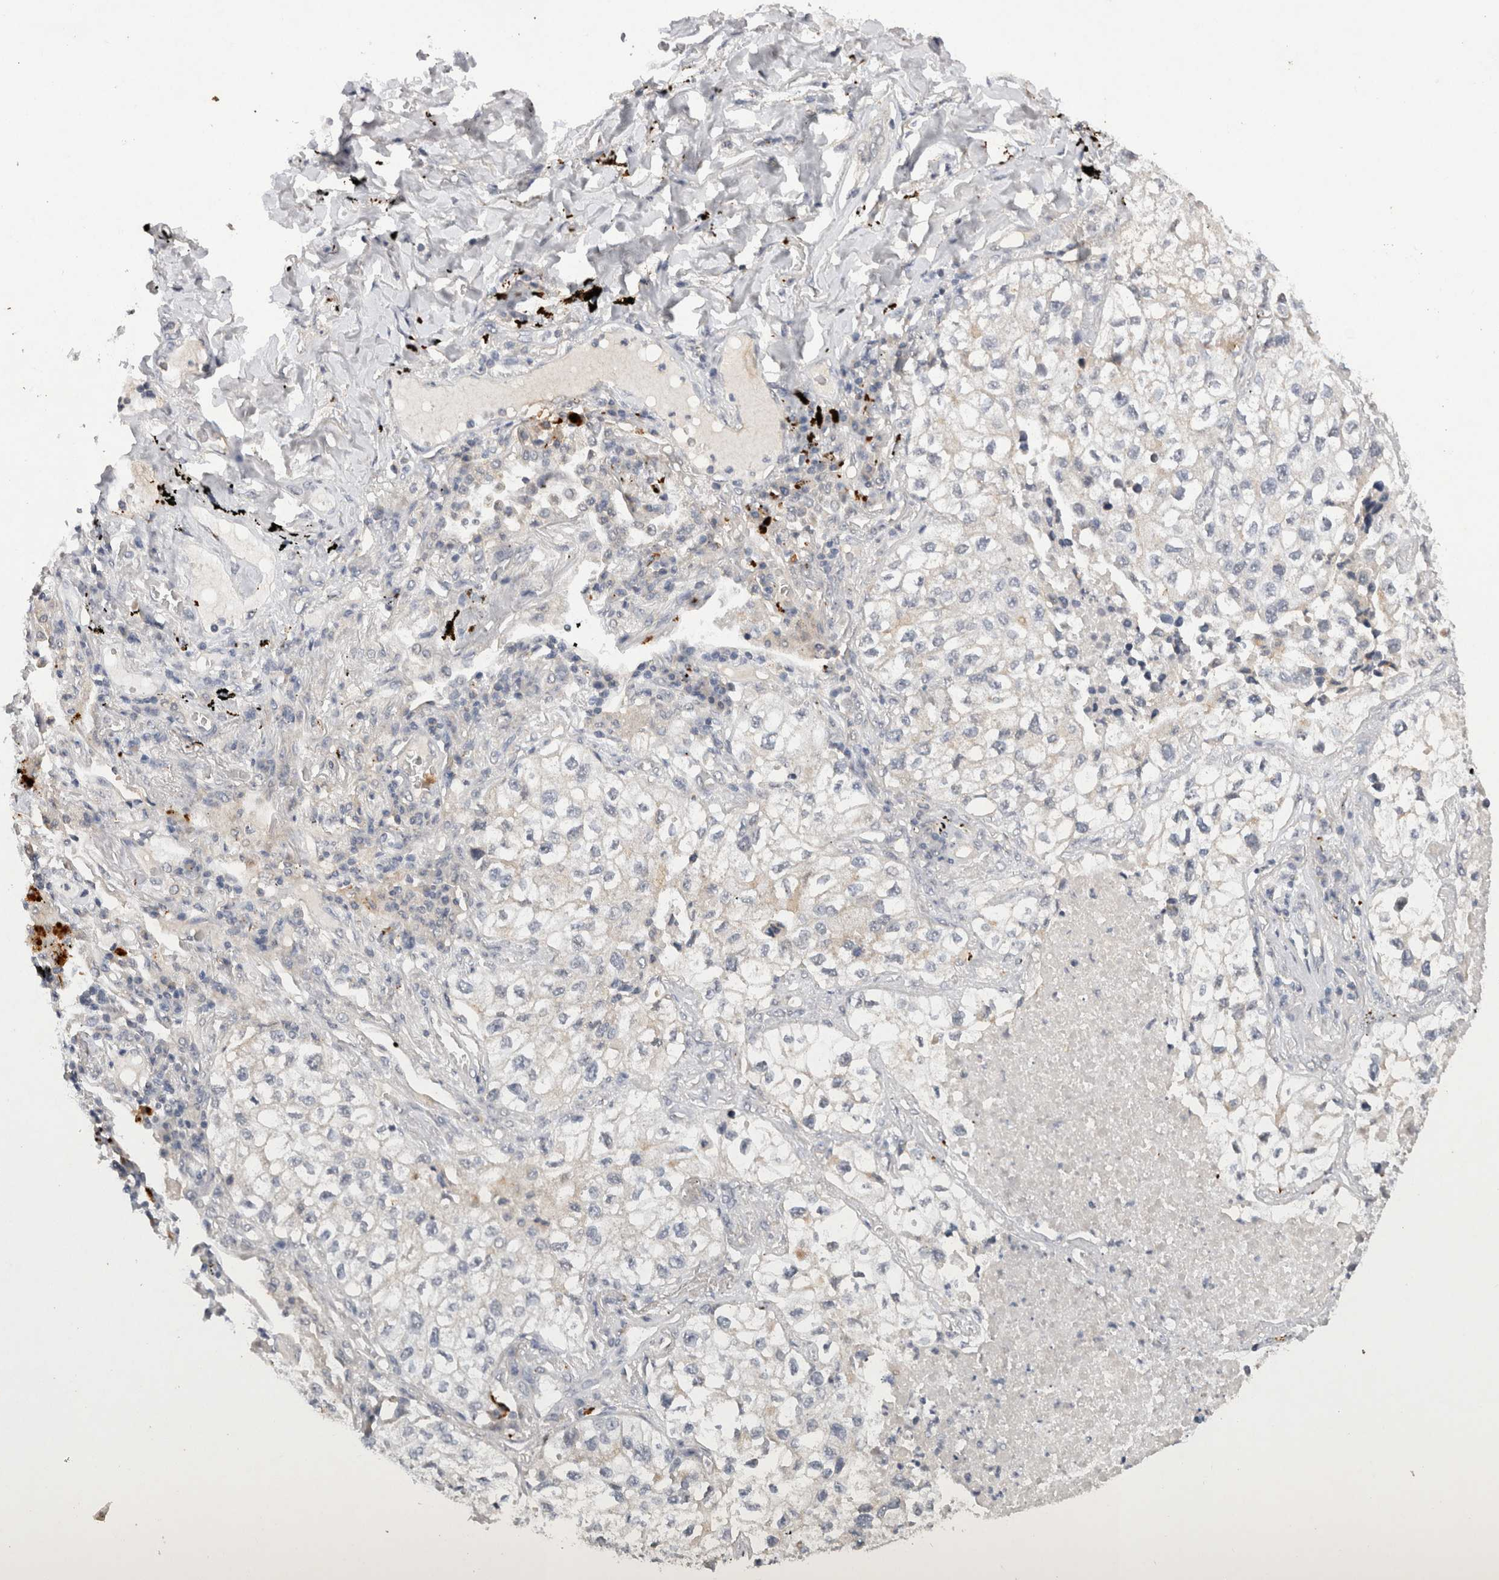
{"staining": {"intensity": "negative", "quantity": "none", "location": "none"}, "tissue": "lung cancer", "cell_type": "Tumor cells", "image_type": "cancer", "snomed": [{"axis": "morphology", "description": "Adenocarcinoma, NOS"}, {"axis": "topography", "description": "Lung"}], "caption": "This is an IHC micrograph of lung adenocarcinoma. There is no staining in tumor cells.", "gene": "RASSF3", "patient": {"sex": "male", "age": 63}}